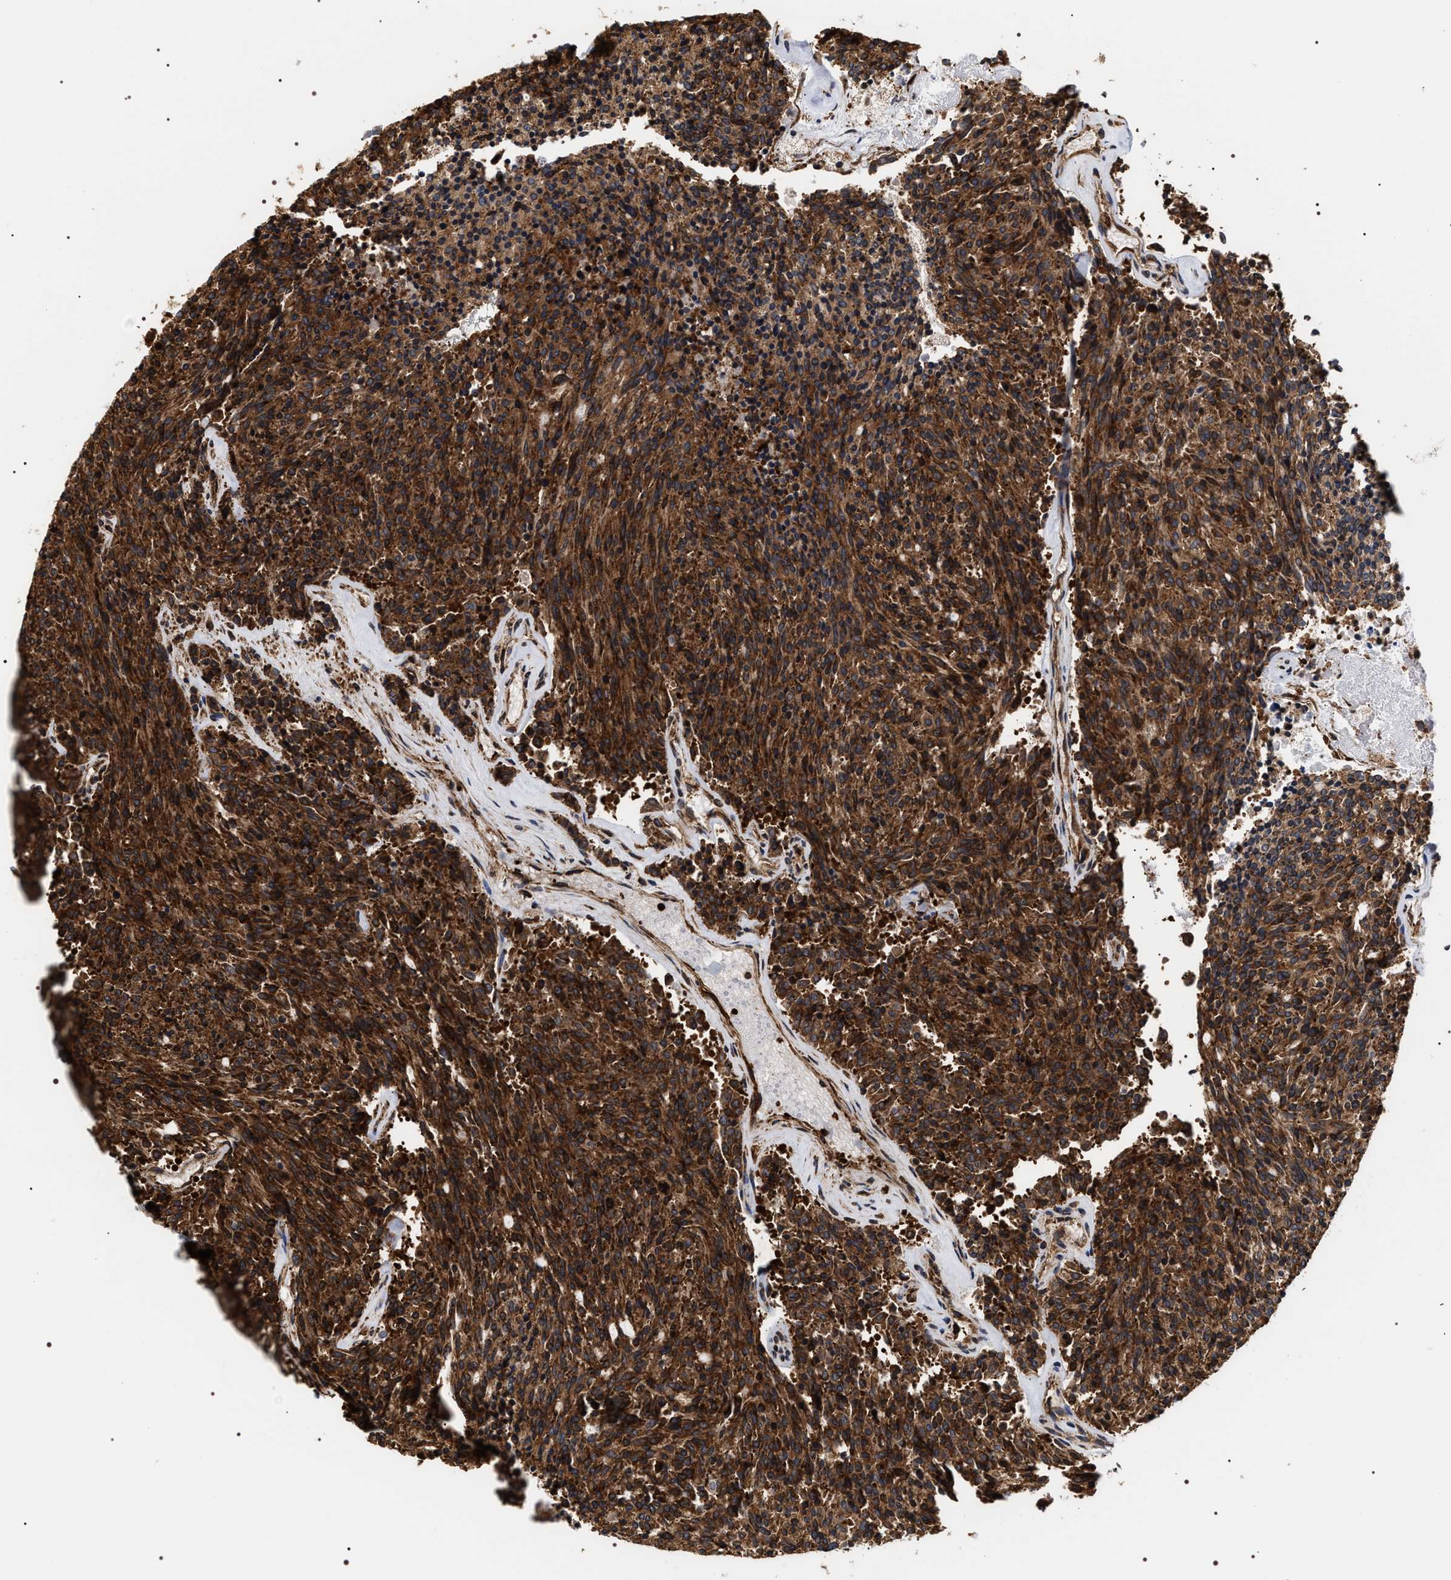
{"staining": {"intensity": "strong", "quantity": ">75%", "location": "cytoplasmic/membranous"}, "tissue": "carcinoid", "cell_type": "Tumor cells", "image_type": "cancer", "snomed": [{"axis": "morphology", "description": "Carcinoid, malignant, NOS"}, {"axis": "topography", "description": "Pancreas"}], "caption": "Strong cytoplasmic/membranous staining for a protein is present in about >75% of tumor cells of malignant carcinoid using immunohistochemistry (IHC).", "gene": "SERBP1", "patient": {"sex": "female", "age": 54}}